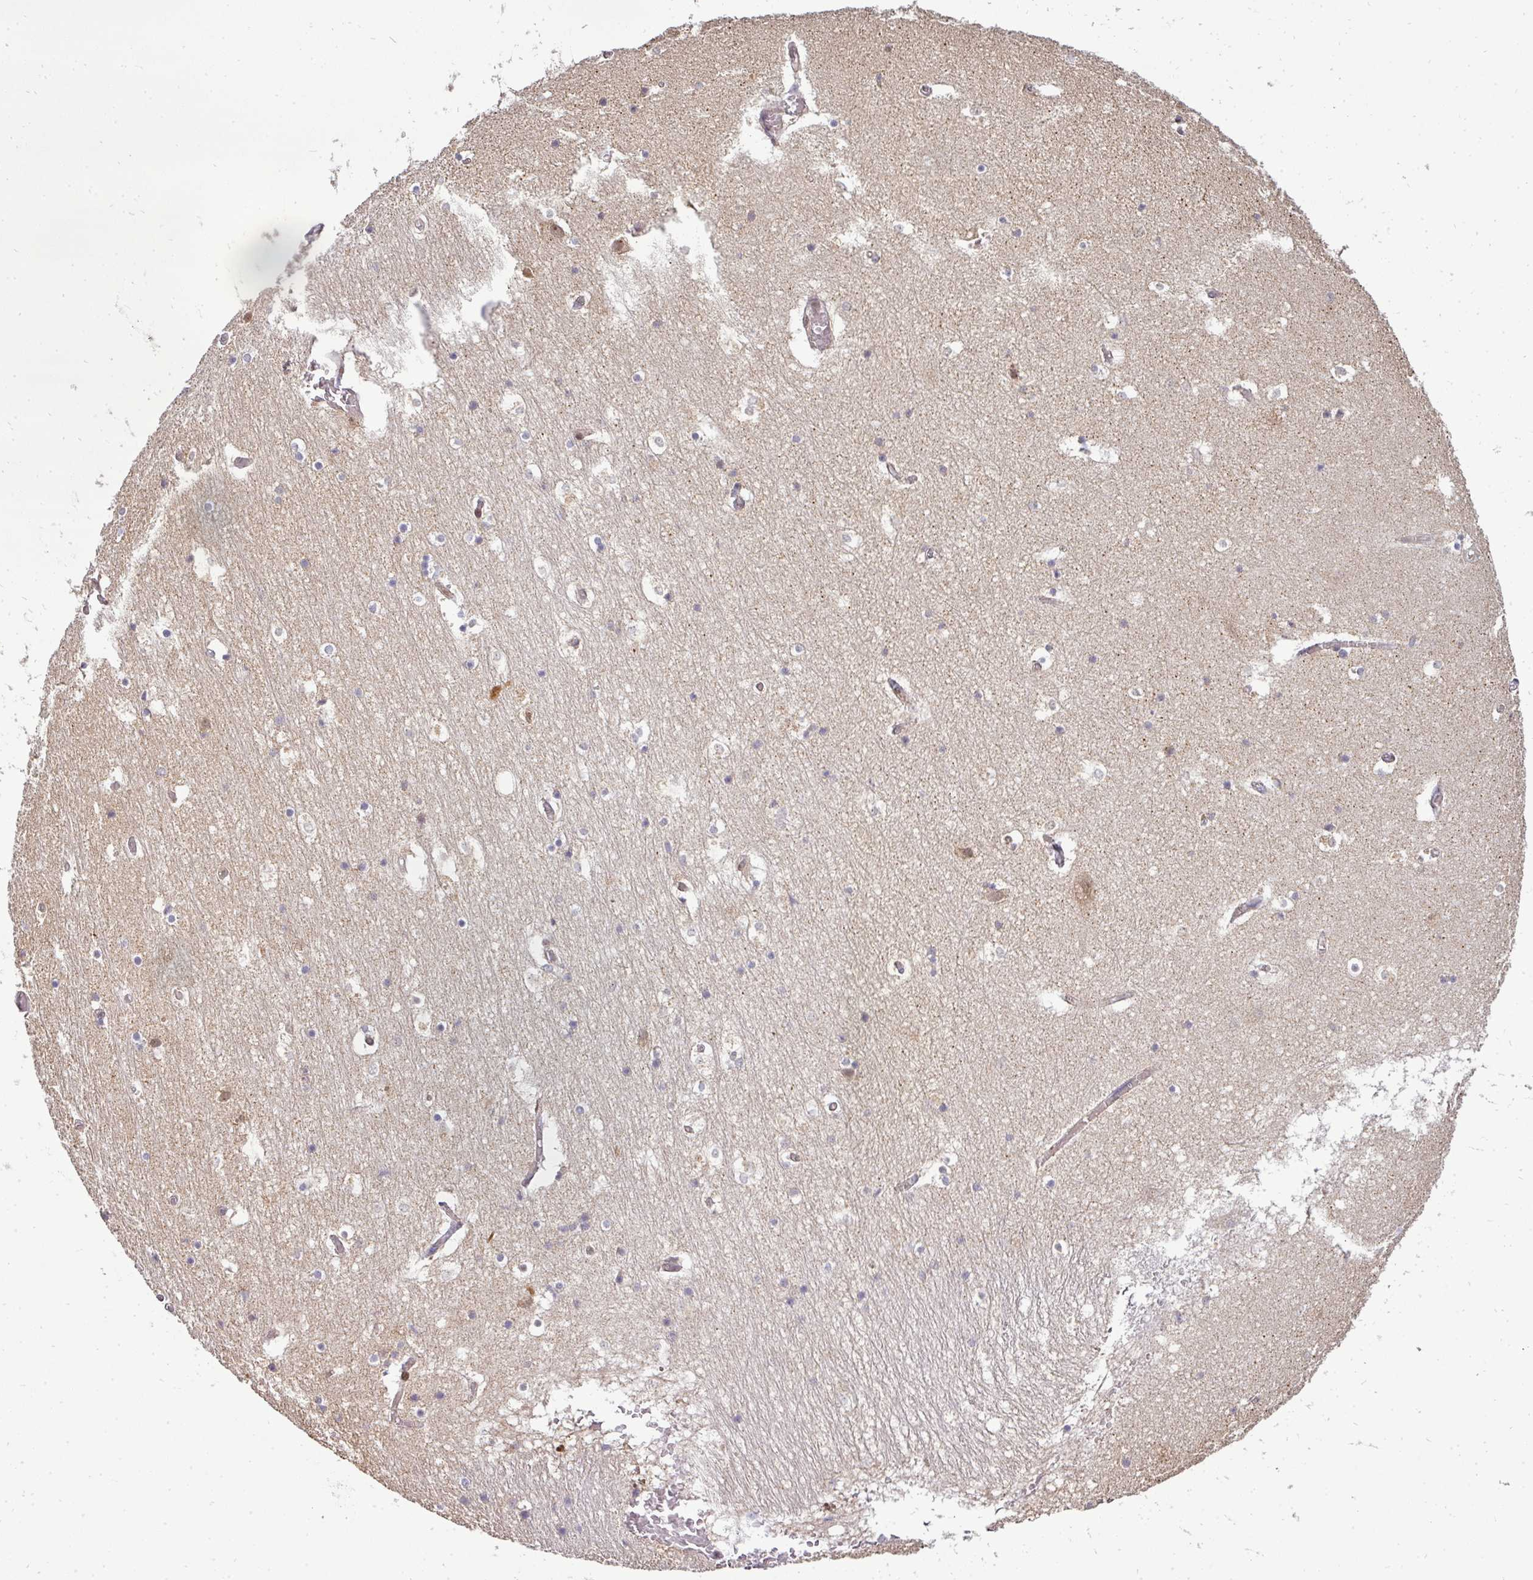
{"staining": {"intensity": "negative", "quantity": "none", "location": "none"}, "tissue": "hippocampus", "cell_type": "Glial cells", "image_type": "normal", "snomed": [{"axis": "morphology", "description": "Normal tissue, NOS"}, {"axis": "topography", "description": "Hippocampus"}], "caption": "This is an IHC histopathology image of normal hippocampus. There is no staining in glial cells.", "gene": "MAZ", "patient": {"sex": "female", "age": 52}}